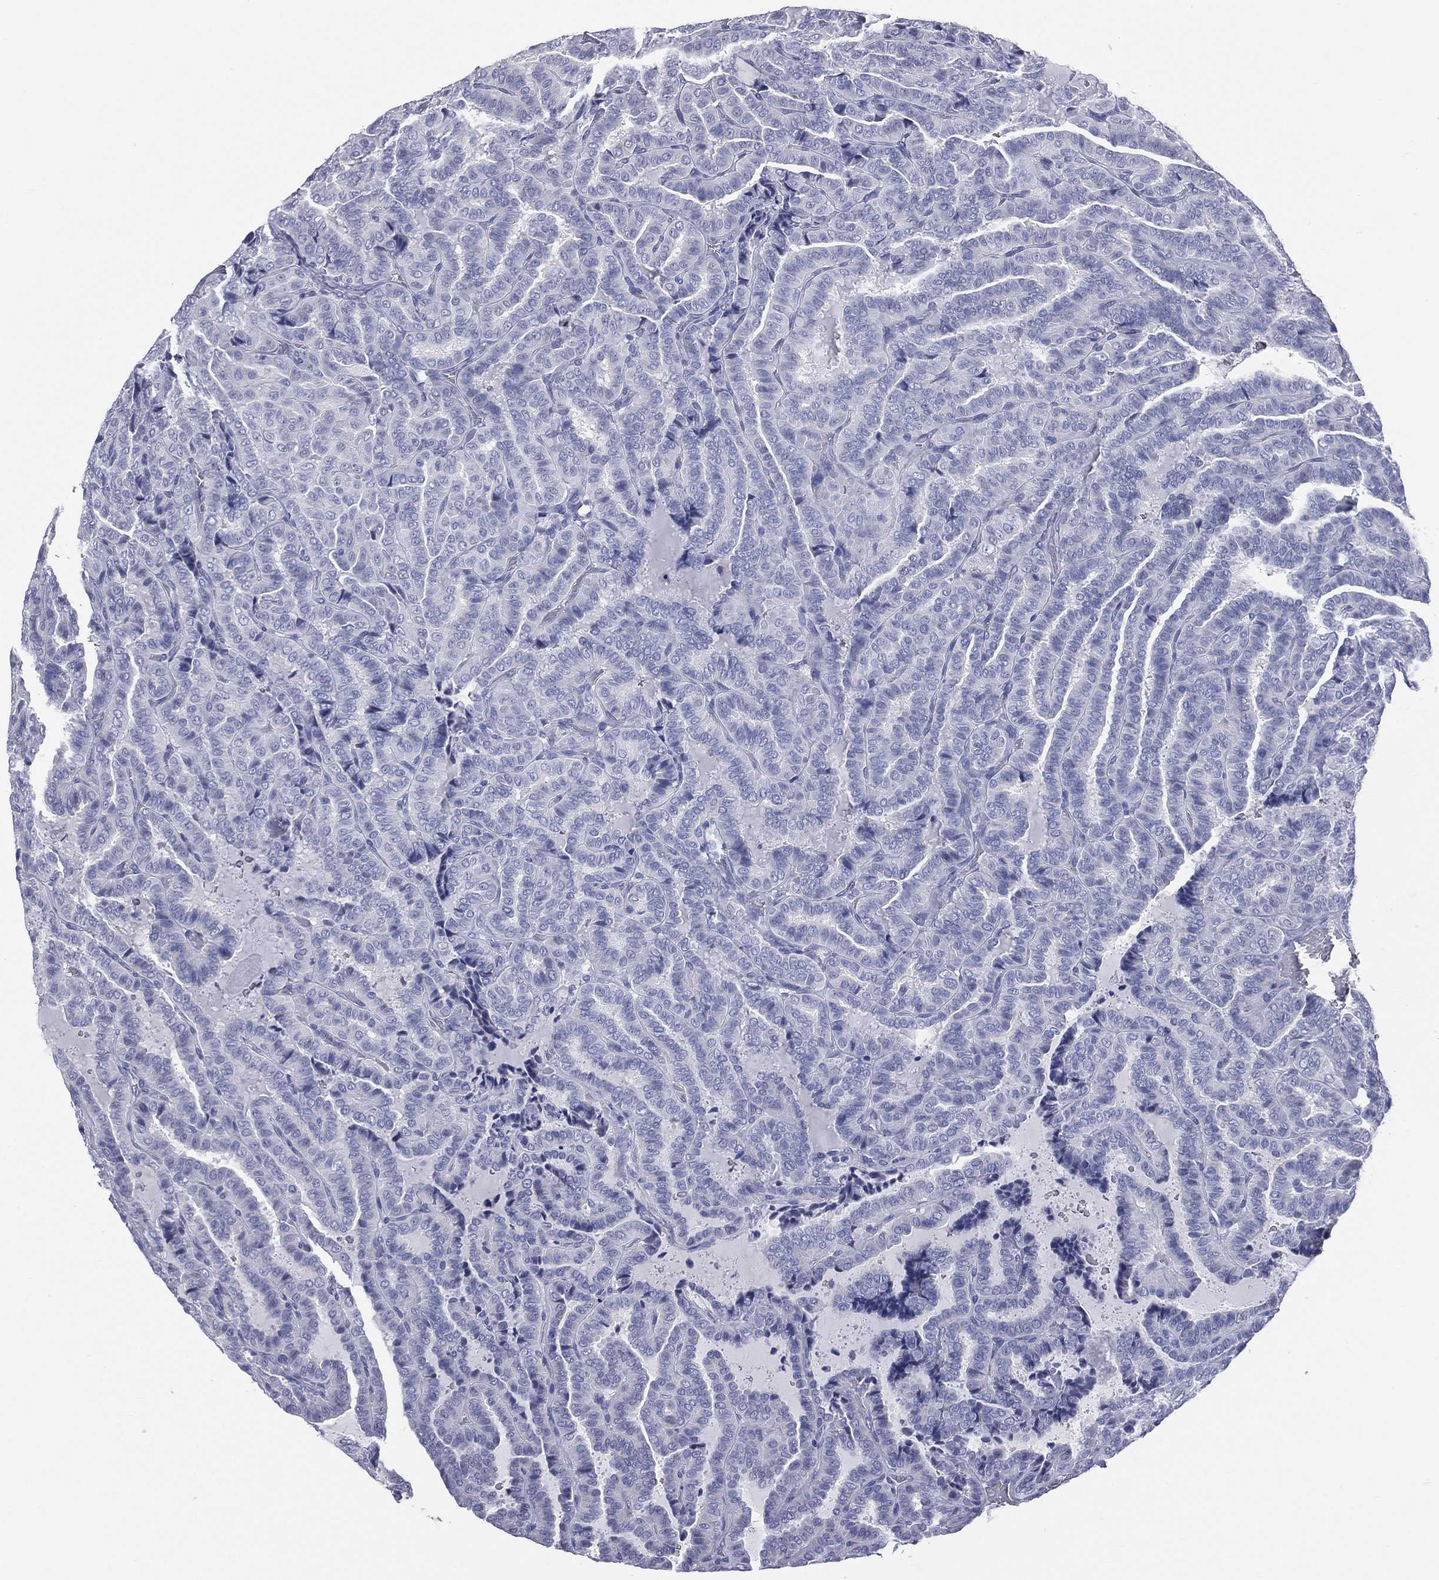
{"staining": {"intensity": "negative", "quantity": "none", "location": "none"}, "tissue": "thyroid cancer", "cell_type": "Tumor cells", "image_type": "cancer", "snomed": [{"axis": "morphology", "description": "Papillary adenocarcinoma, NOS"}, {"axis": "topography", "description": "Thyroid gland"}], "caption": "Thyroid cancer (papillary adenocarcinoma) was stained to show a protein in brown. There is no significant staining in tumor cells.", "gene": "MLN", "patient": {"sex": "female", "age": 39}}